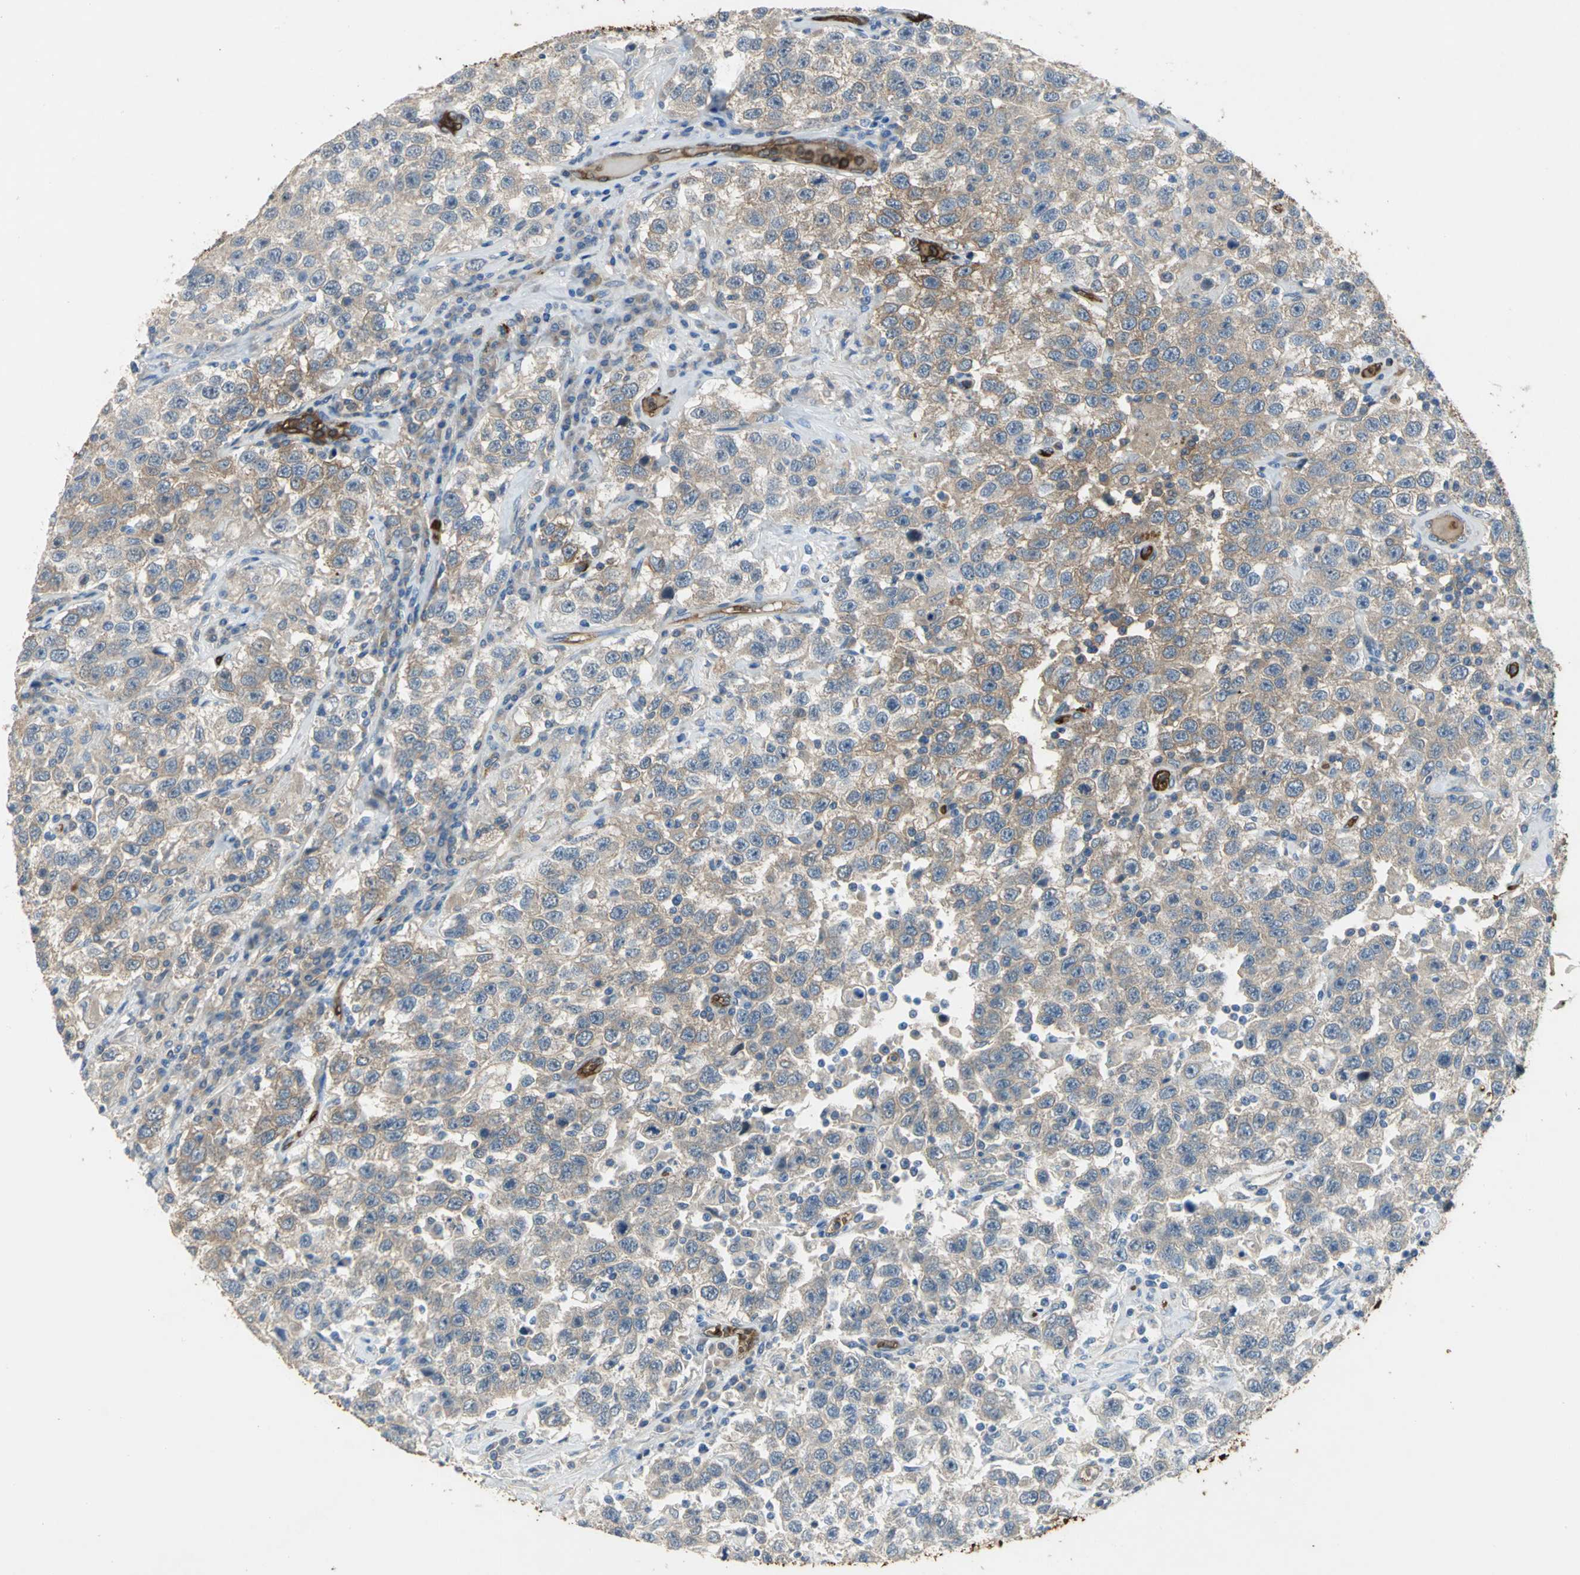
{"staining": {"intensity": "moderate", "quantity": ">75%", "location": "cytoplasmic/membranous"}, "tissue": "testis cancer", "cell_type": "Tumor cells", "image_type": "cancer", "snomed": [{"axis": "morphology", "description": "Seminoma, NOS"}, {"axis": "topography", "description": "Testis"}], "caption": "IHC image of human testis cancer stained for a protein (brown), which reveals medium levels of moderate cytoplasmic/membranous staining in about >75% of tumor cells.", "gene": "TREM1", "patient": {"sex": "male", "age": 41}}